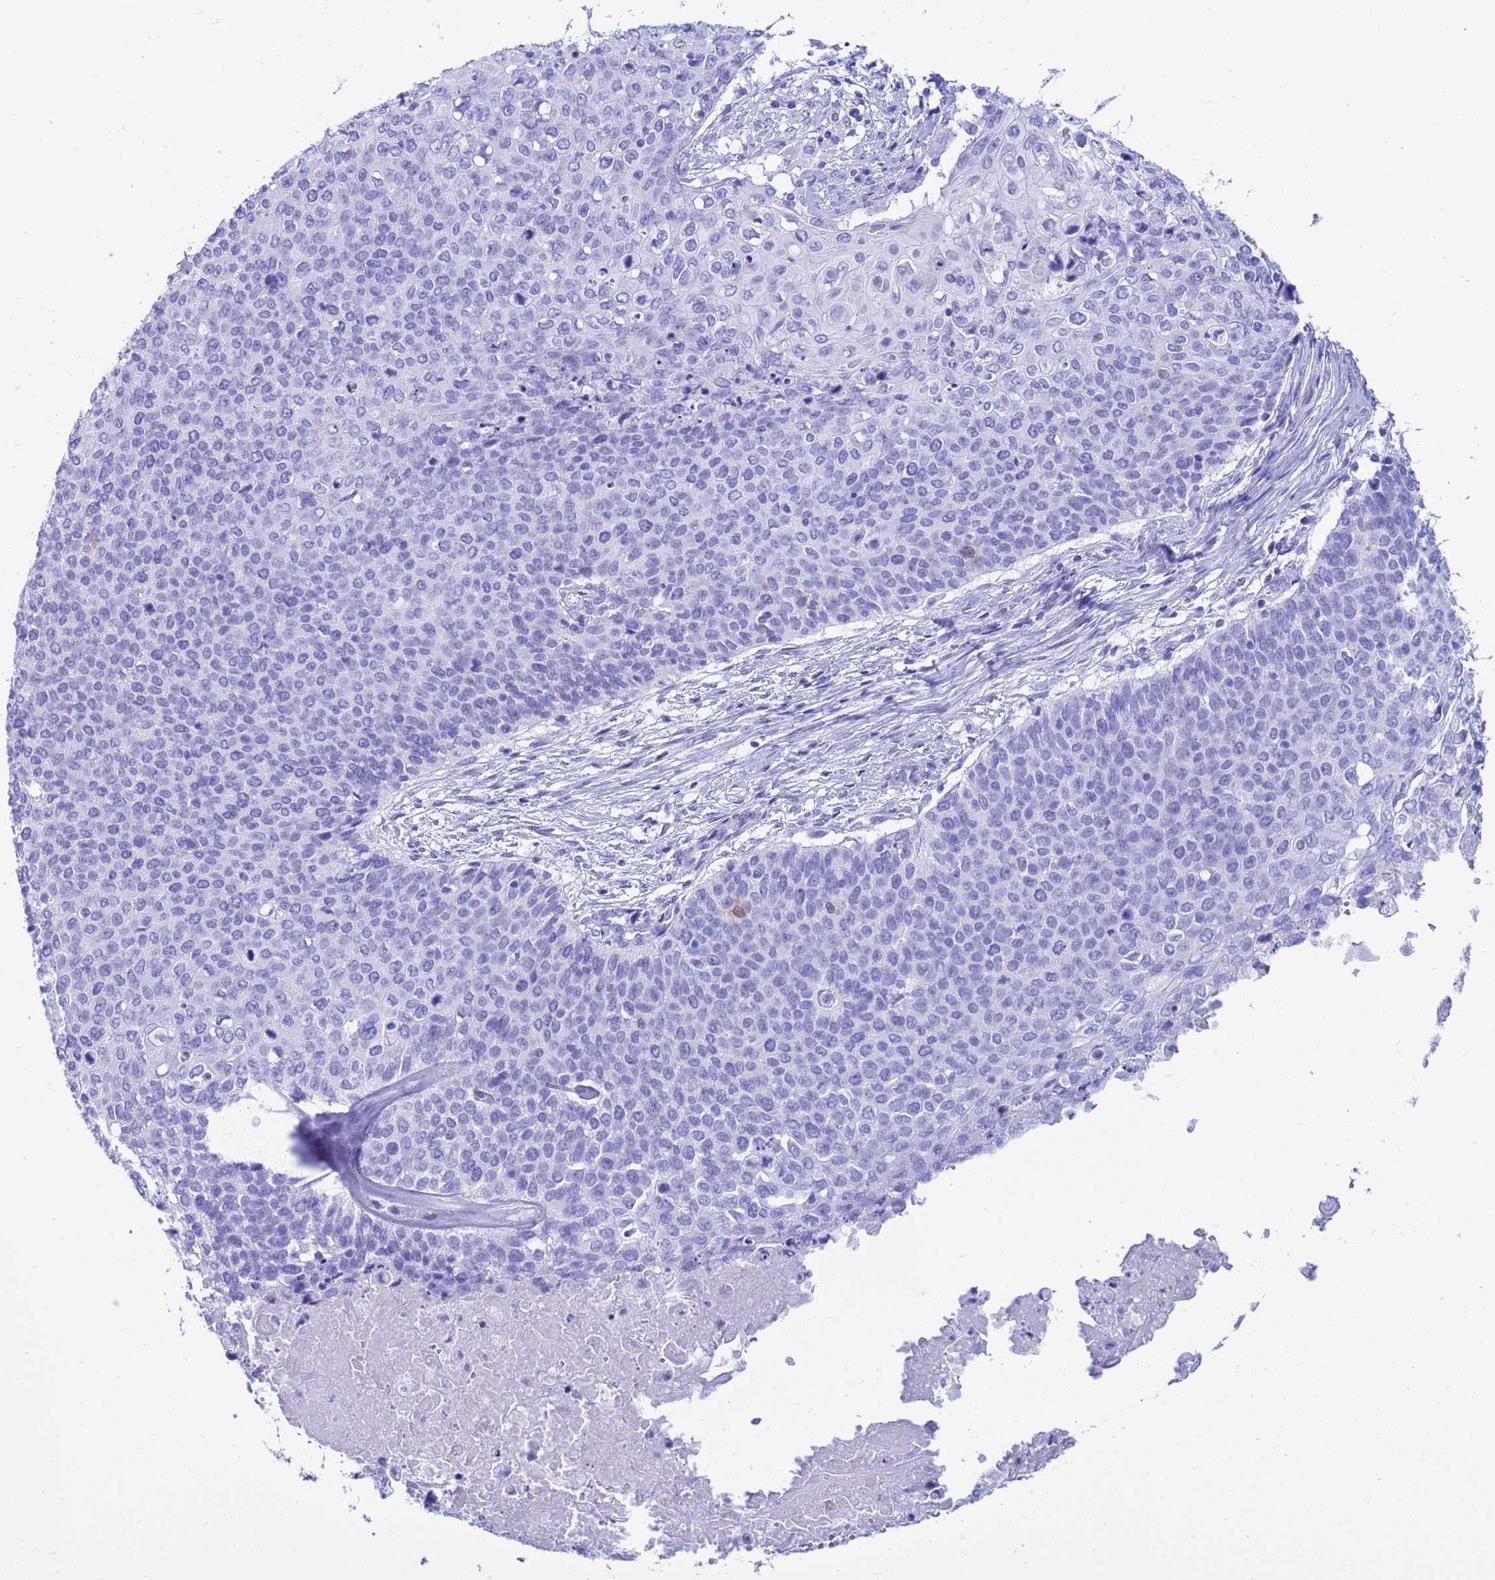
{"staining": {"intensity": "negative", "quantity": "none", "location": "none"}, "tissue": "cervical cancer", "cell_type": "Tumor cells", "image_type": "cancer", "snomed": [{"axis": "morphology", "description": "Squamous cell carcinoma, NOS"}, {"axis": "topography", "description": "Cervix"}], "caption": "This is an immunohistochemistry histopathology image of cervical squamous cell carcinoma. There is no expression in tumor cells.", "gene": "AKR1C2", "patient": {"sex": "female", "age": 39}}